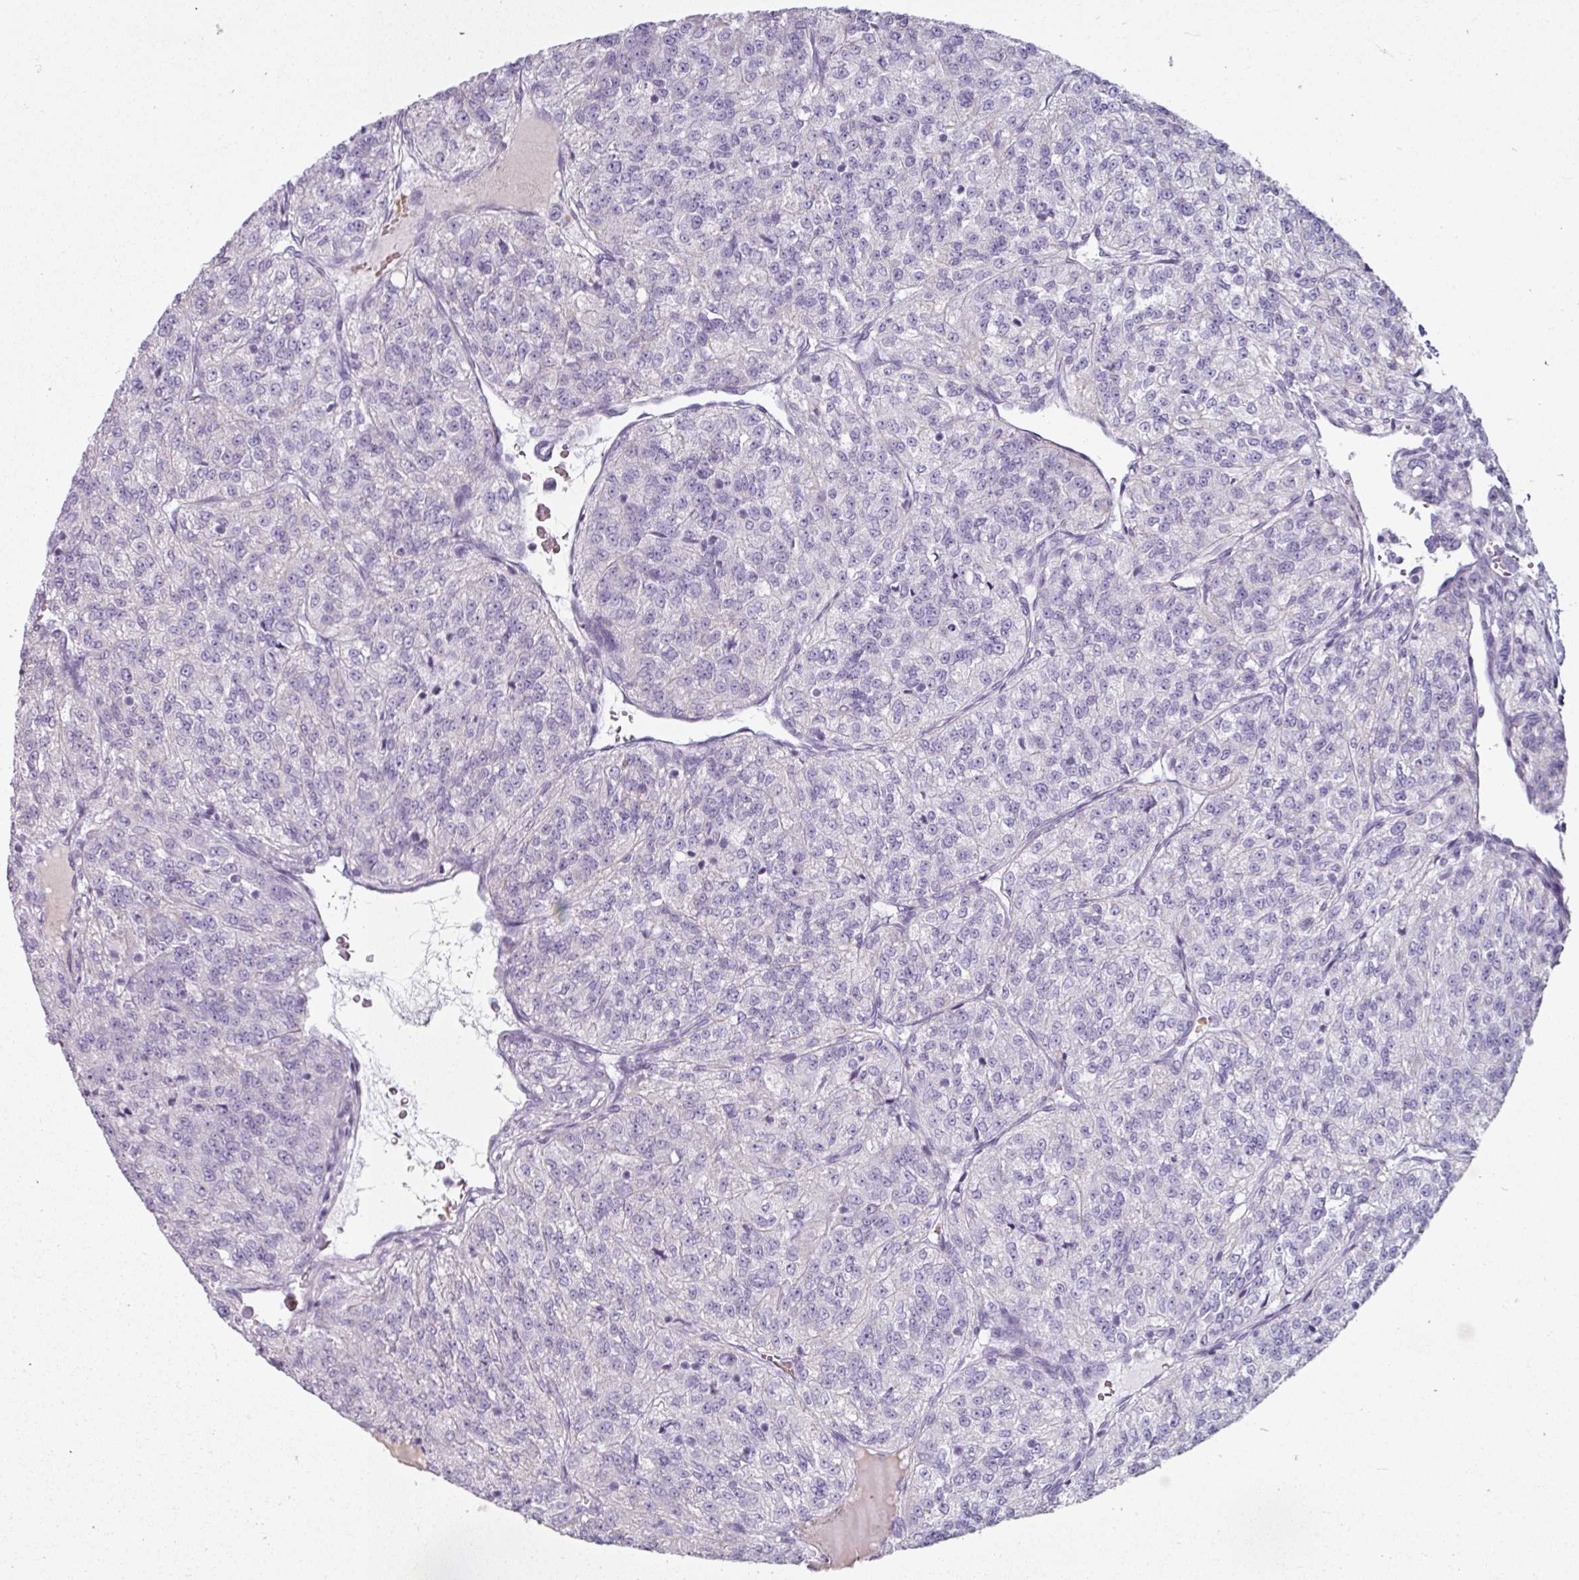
{"staining": {"intensity": "negative", "quantity": "none", "location": "none"}, "tissue": "renal cancer", "cell_type": "Tumor cells", "image_type": "cancer", "snomed": [{"axis": "morphology", "description": "Adenocarcinoma, NOS"}, {"axis": "topography", "description": "Kidney"}], "caption": "High power microscopy photomicrograph of an immunohistochemistry (IHC) histopathology image of renal cancer (adenocarcinoma), revealing no significant positivity in tumor cells.", "gene": "CLCA1", "patient": {"sex": "female", "age": 63}}